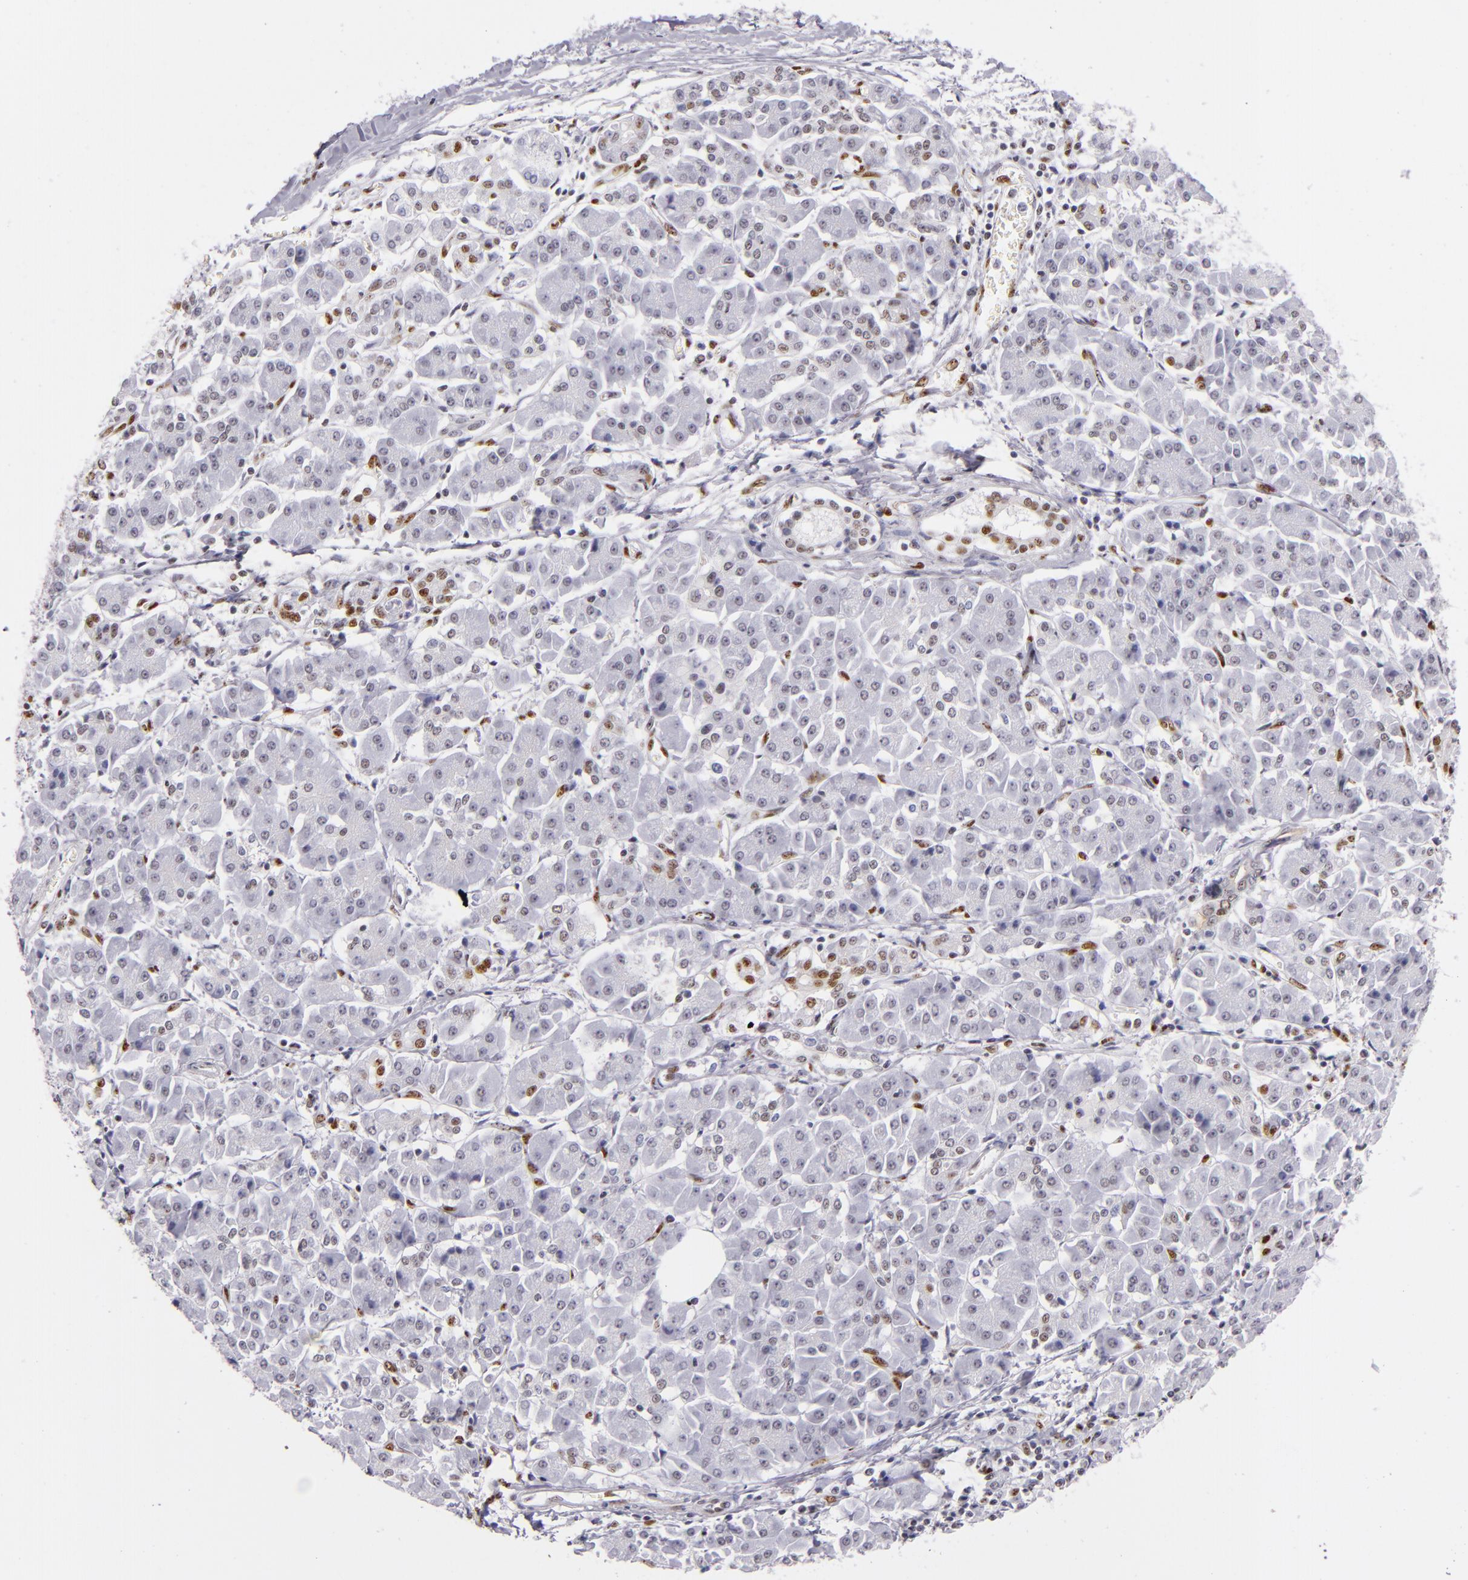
{"staining": {"intensity": "moderate", "quantity": "25%-75%", "location": "nuclear"}, "tissue": "pancreatic cancer", "cell_type": "Tumor cells", "image_type": "cancer", "snomed": [{"axis": "morphology", "description": "Adenocarcinoma, NOS"}, {"axis": "topography", "description": "Pancreas"}], "caption": "High-power microscopy captured an immunohistochemistry image of adenocarcinoma (pancreatic), revealing moderate nuclear expression in about 25%-75% of tumor cells.", "gene": "TOP3A", "patient": {"sex": "female", "age": 57}}